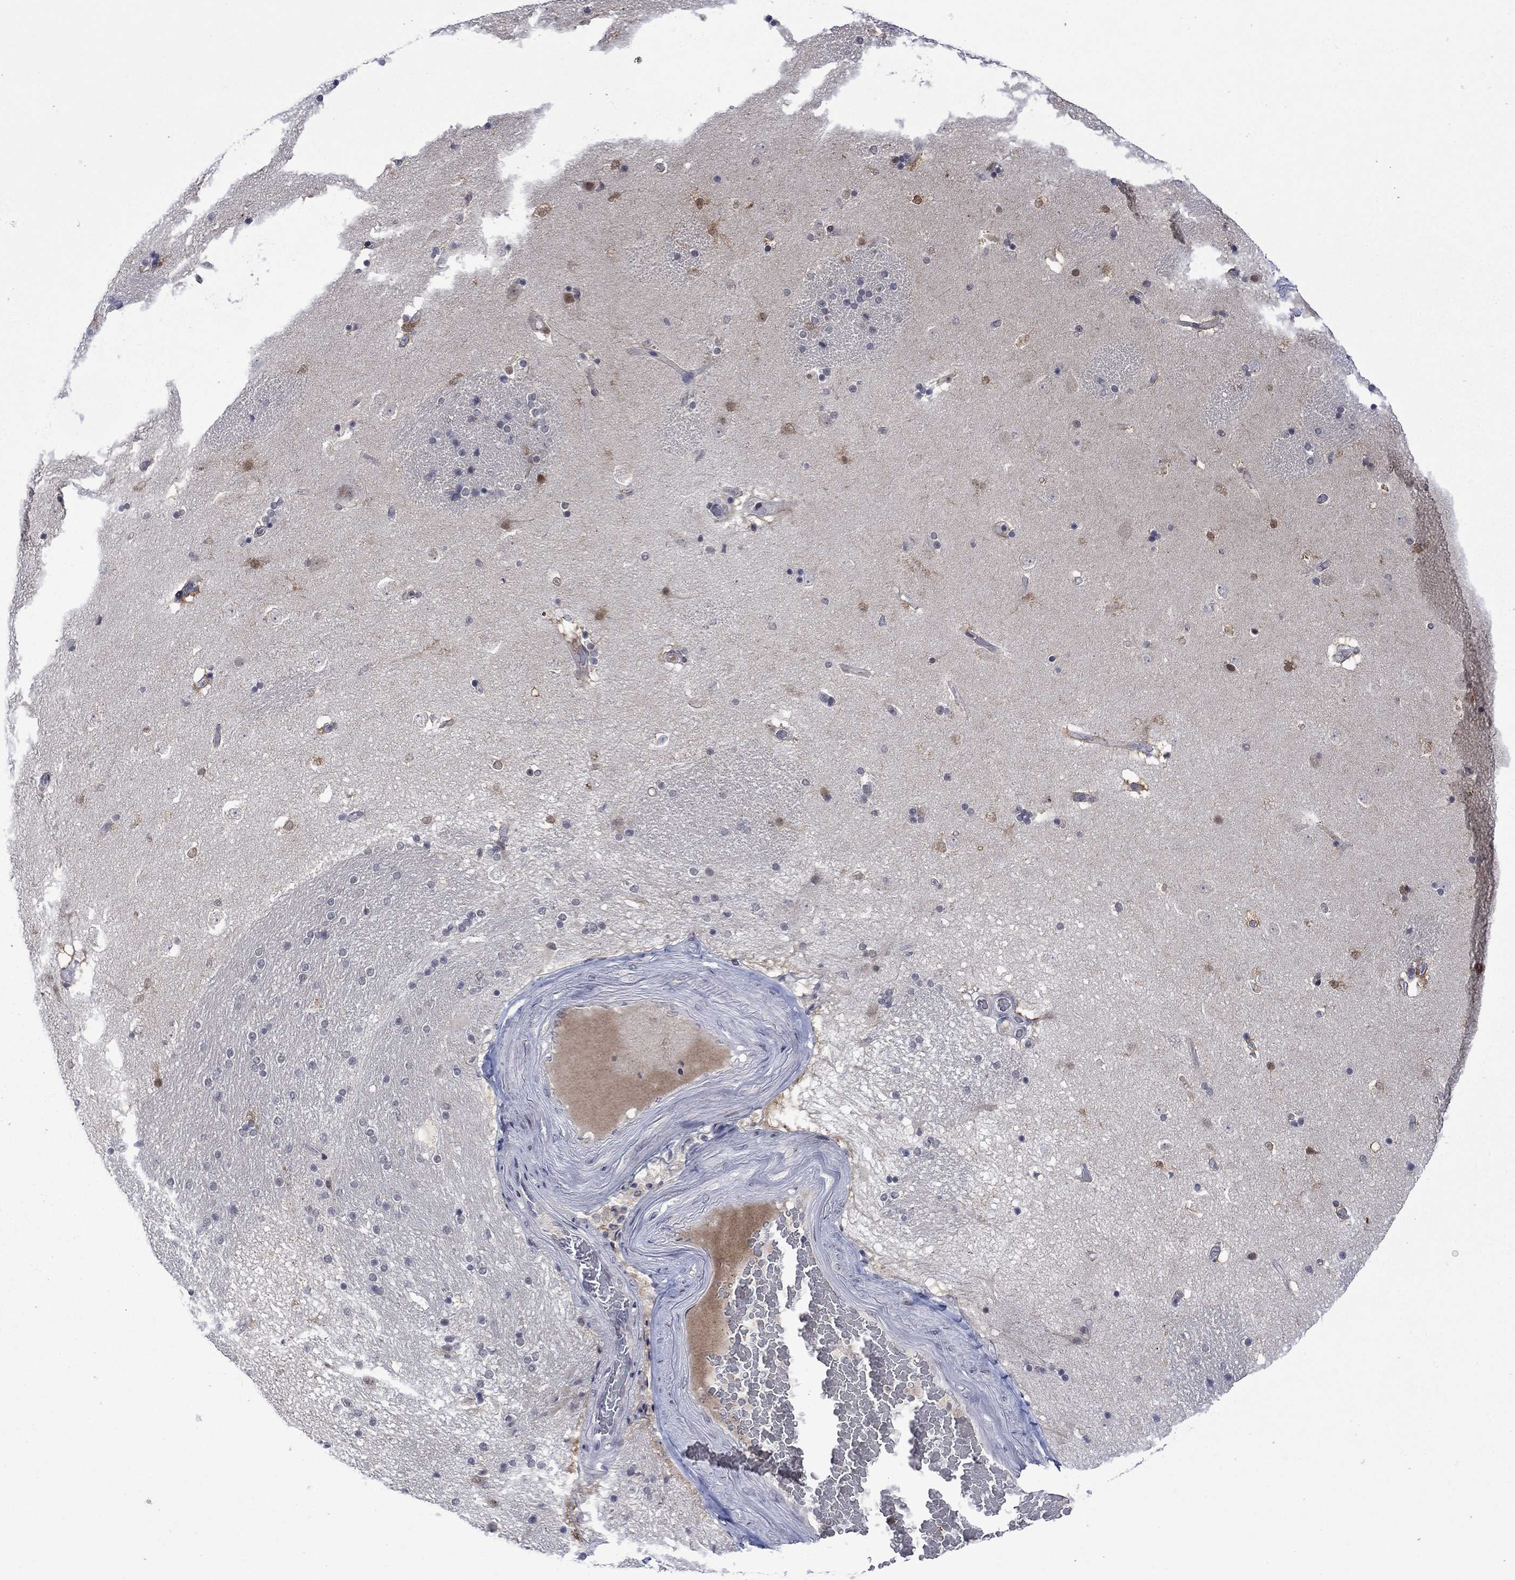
{"staining": {"intensity": "moderate", "quantity": "<25%", "location": "cytoplasmic/membranous,nuclear"}, "tissue": "caudate", "cell_type": "Glial cells", "image_type": "normal", "snomed": [{"axis": "morphology", "description": "Normal tissue, NOS"}, {"axis": "topography", "description": "Lateral ventricle wall"}], "caption": "The histopathology image reveals immunohistochemical staining of unremarkable caudate. There is moderate cytoplasmic/membranous,nuclear staining is seen in about <25% of glial cells.", "gene": "AGL", "patient": {"sex": "male", "age": 51}}